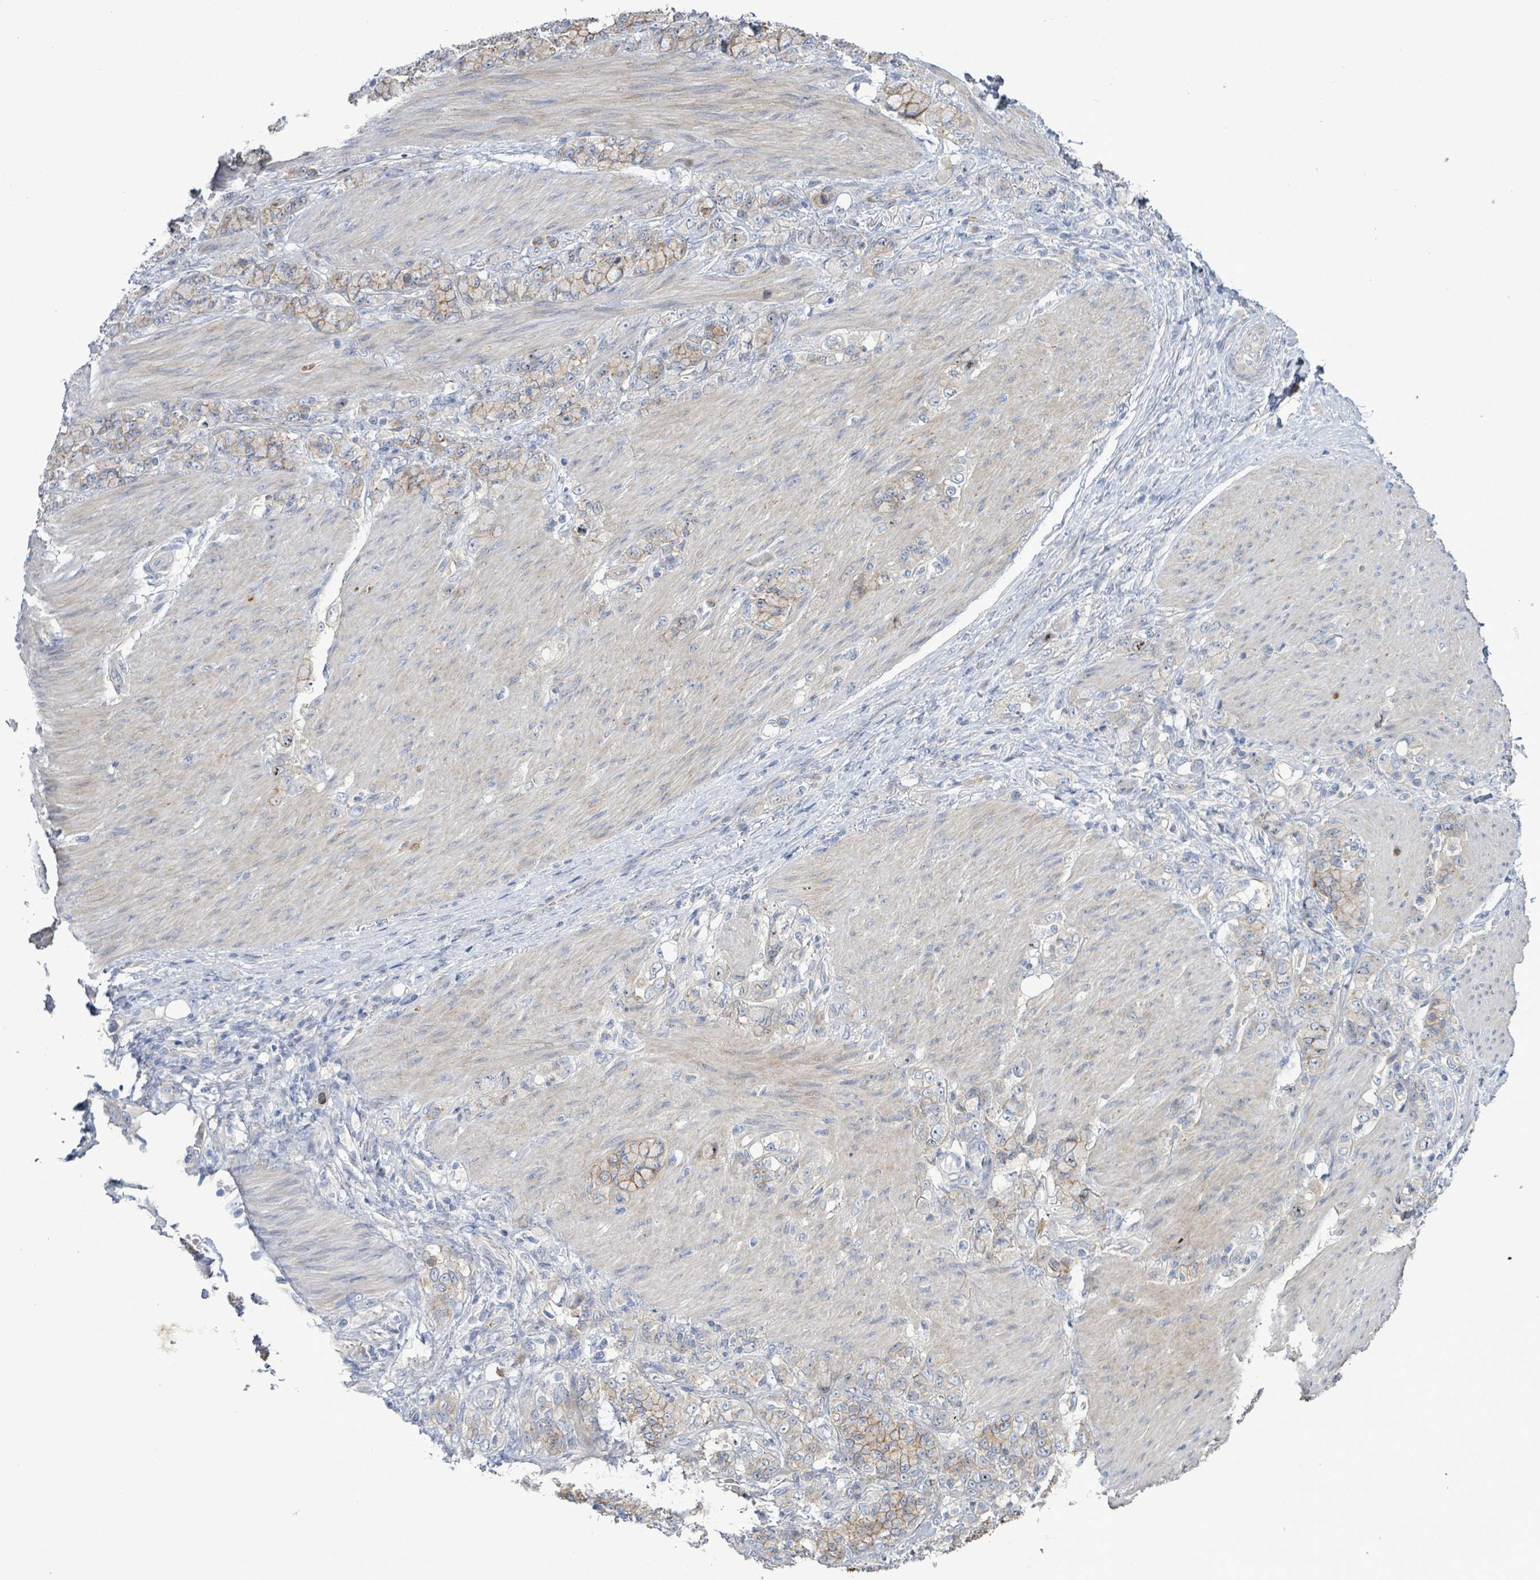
{"staining": {"intensity": "weak", "quantity": "25%-75%", "location": "cytoplasmic/membranous"}, "tissue": "stomach cancer", "cell_type": "Tumor cells", "image_type": "cancer", "snomed": [{"axis": "morphology", "description": "Normal tissue, NOS"}, {"axis": "morphology", "description": "Adenocarcinoma, NOS"}, {"axis": "topography", "description": "Stomach"}], "caption": "Immunohistochemical staining of stomach adenocarcinoma exhibits low levels of weak cytoplasmic/membranous protein staining in approximately 25%-75% of tumor cells.", "gene": "KRAS", "patient": {"sex": "female", "age": 79}}